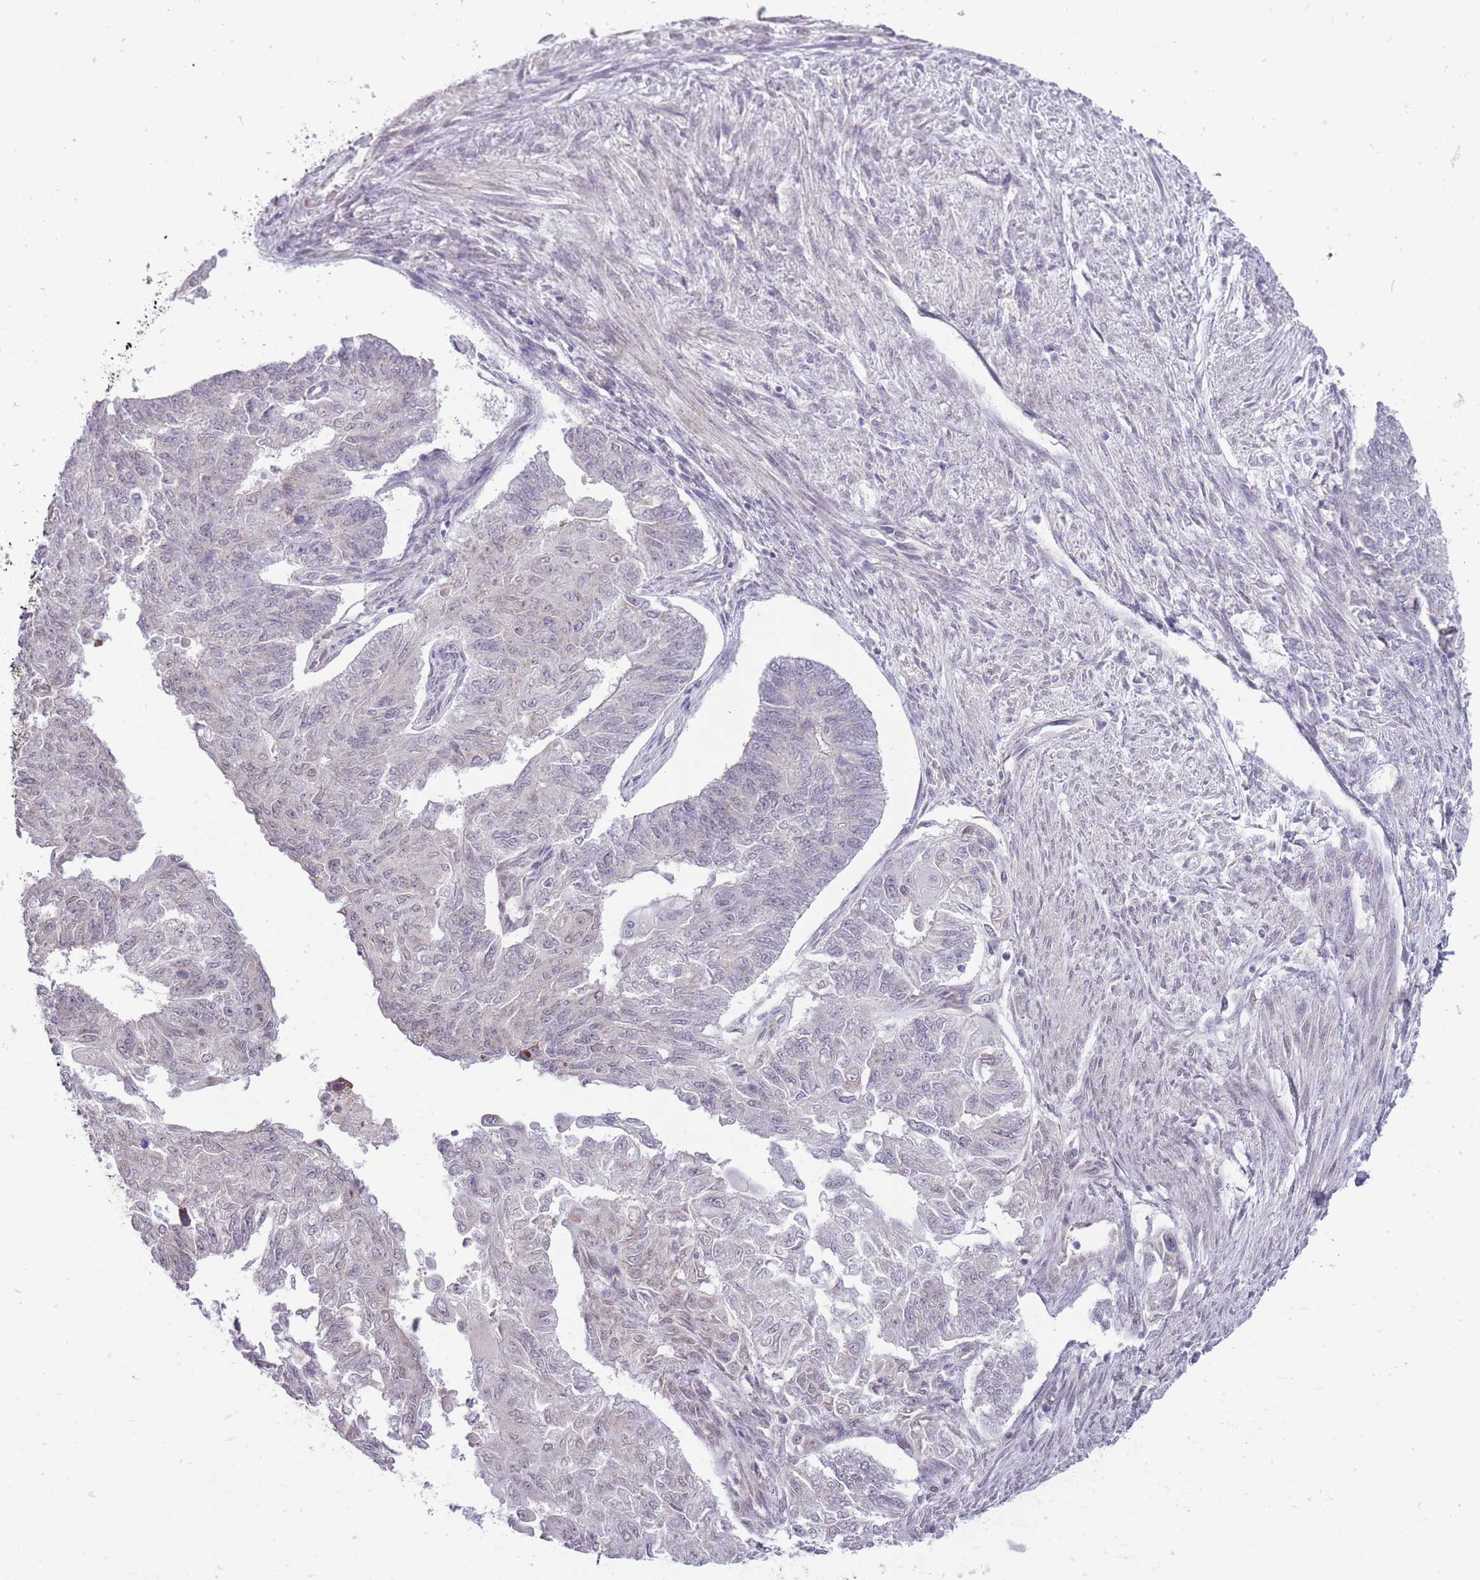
{"staining": {"intensity": "negative", "quantity": "none", "location": "none"}, "tissue": "endometrial cancer", "cell_type": "Tumor cells", "image_type": "cancer", "snomed": [{"axis": "morphology", "description": "Adenocarcinoma, NOS"}, {"axis": "topography", "description": "Endometrium"}], "caption": "Tumor cells are negative for brown protein staining in endometrial cancer (adenocarcinoma). (DAB (3,3'-diaminobenzidine) immunohistochemistry visualized using brightfield microscopy, high magnification).", "gene": "NELL1", "patient": {"sex": "female", "age": 32}}